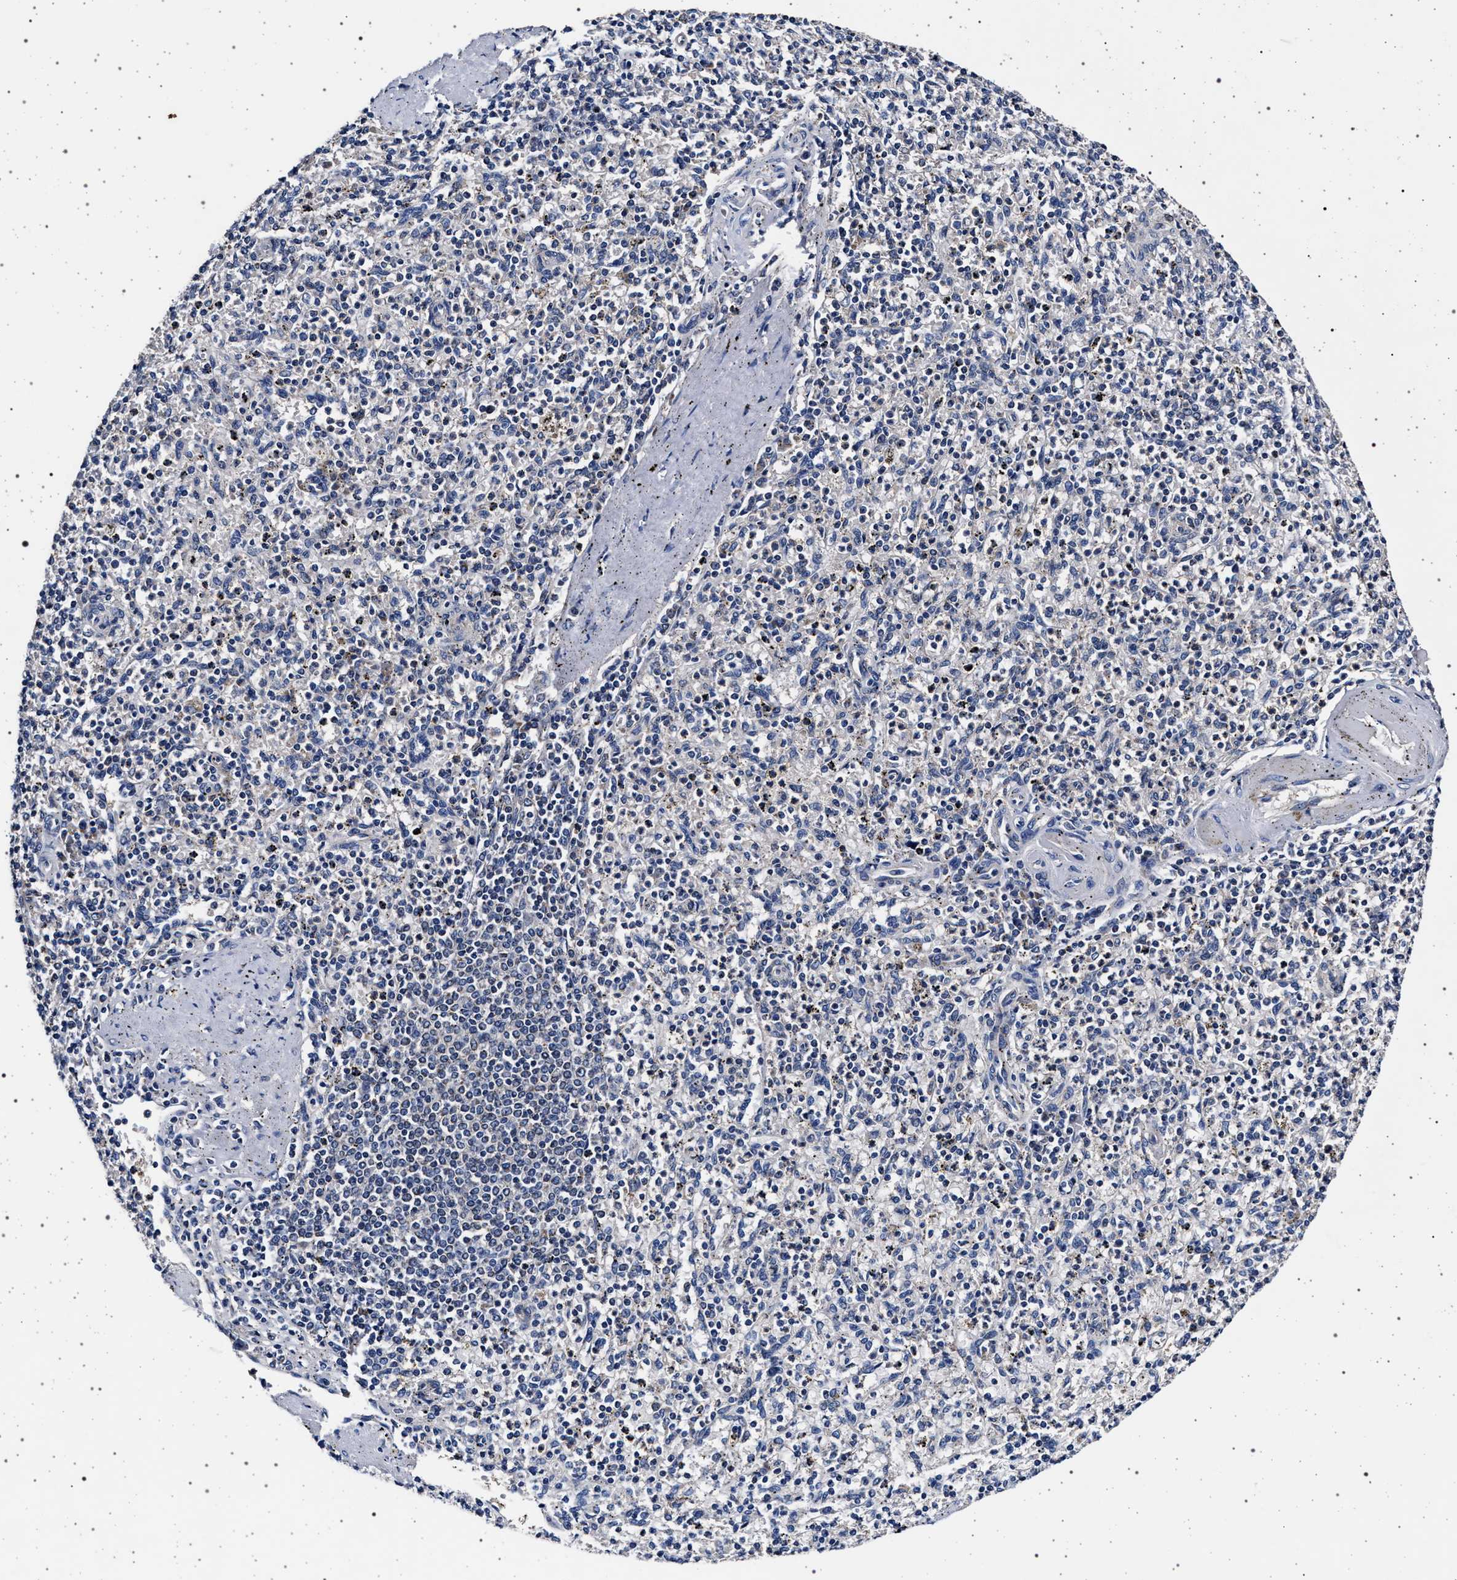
{"staining": {"intensity": "negative", "quantity": "none", "location": "none"}, "tissue": "spleen", "cell_type": "Cells in red pulp", "image_type": "normal", "snomed": [{"axis": "morphology", "description": "Normal tissue, NOS"}, {"axis": "topography", "description": "Spleen"}], "caption": "Immunohistochemistry of unremarkable human spleen demonstrates no staining in cells in red pulp.", "gene": "MAP3K2", "patient": {"sex": "male", "age": 72}}